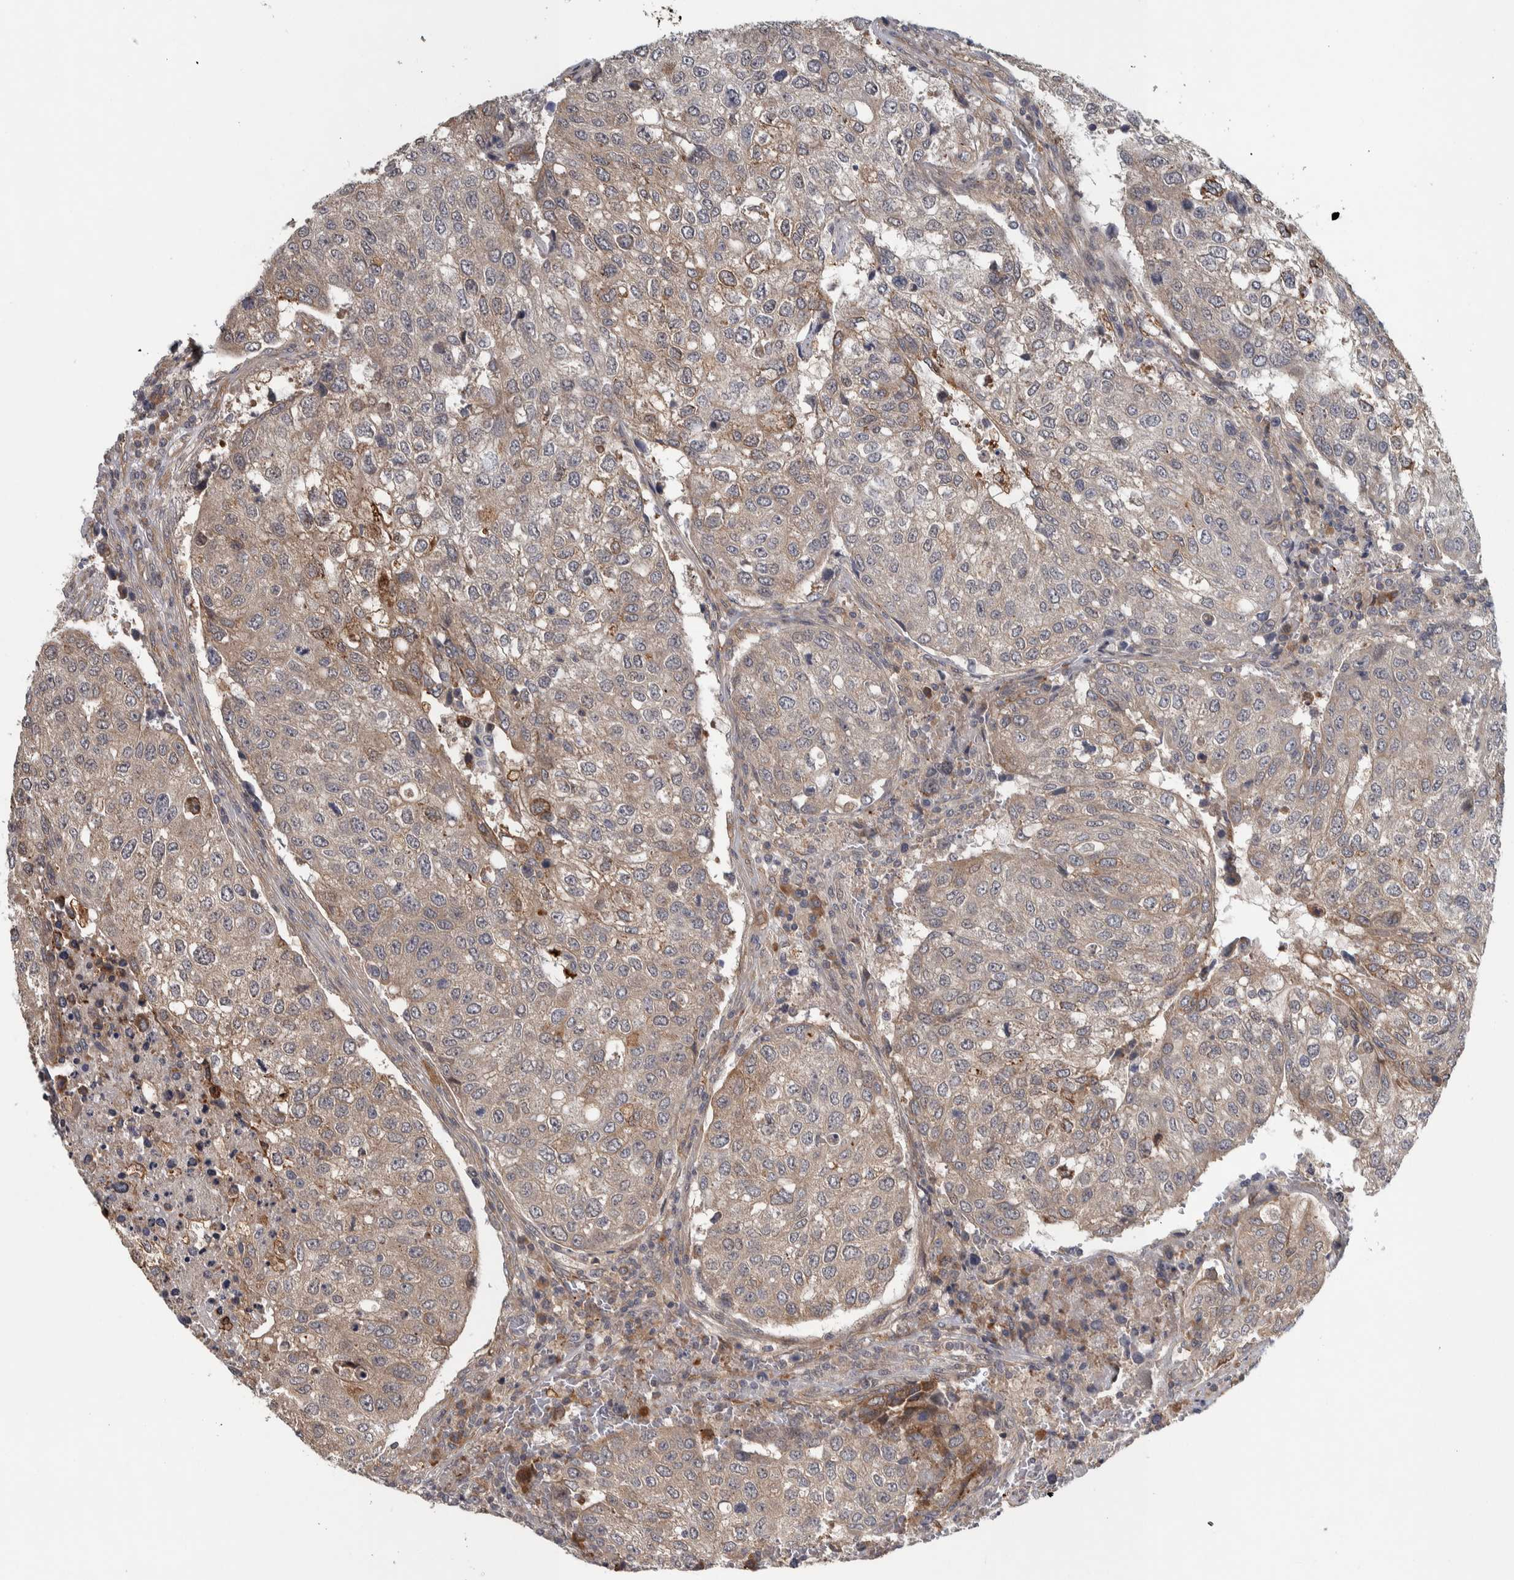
{"staining": {"intensity": "weak", "quantity": "<25%", "location": "cytoplasmic/membranous"}, "tissue": "urothelial cancer", "cell_type": "Tumor cells", "image_type": "cancer", "snomed": [{"axis": "morphology", "description": "Urothelial carcinoma, High grade"}, {"axis": "topography", "description": "Lymph node"}, {"axis": "topography", "description": "Urinary bladder"}], "caption": "High magnification brightfield microscopy of urothelial cancer stained with DAB (3,3'-diaminobenzidine) (brown) and counterstained with hematoxylin (blue): tumor cells show no significant positivity.", "gene": "TBC1D31", "patient": {"sex": "male", "age": 51}}